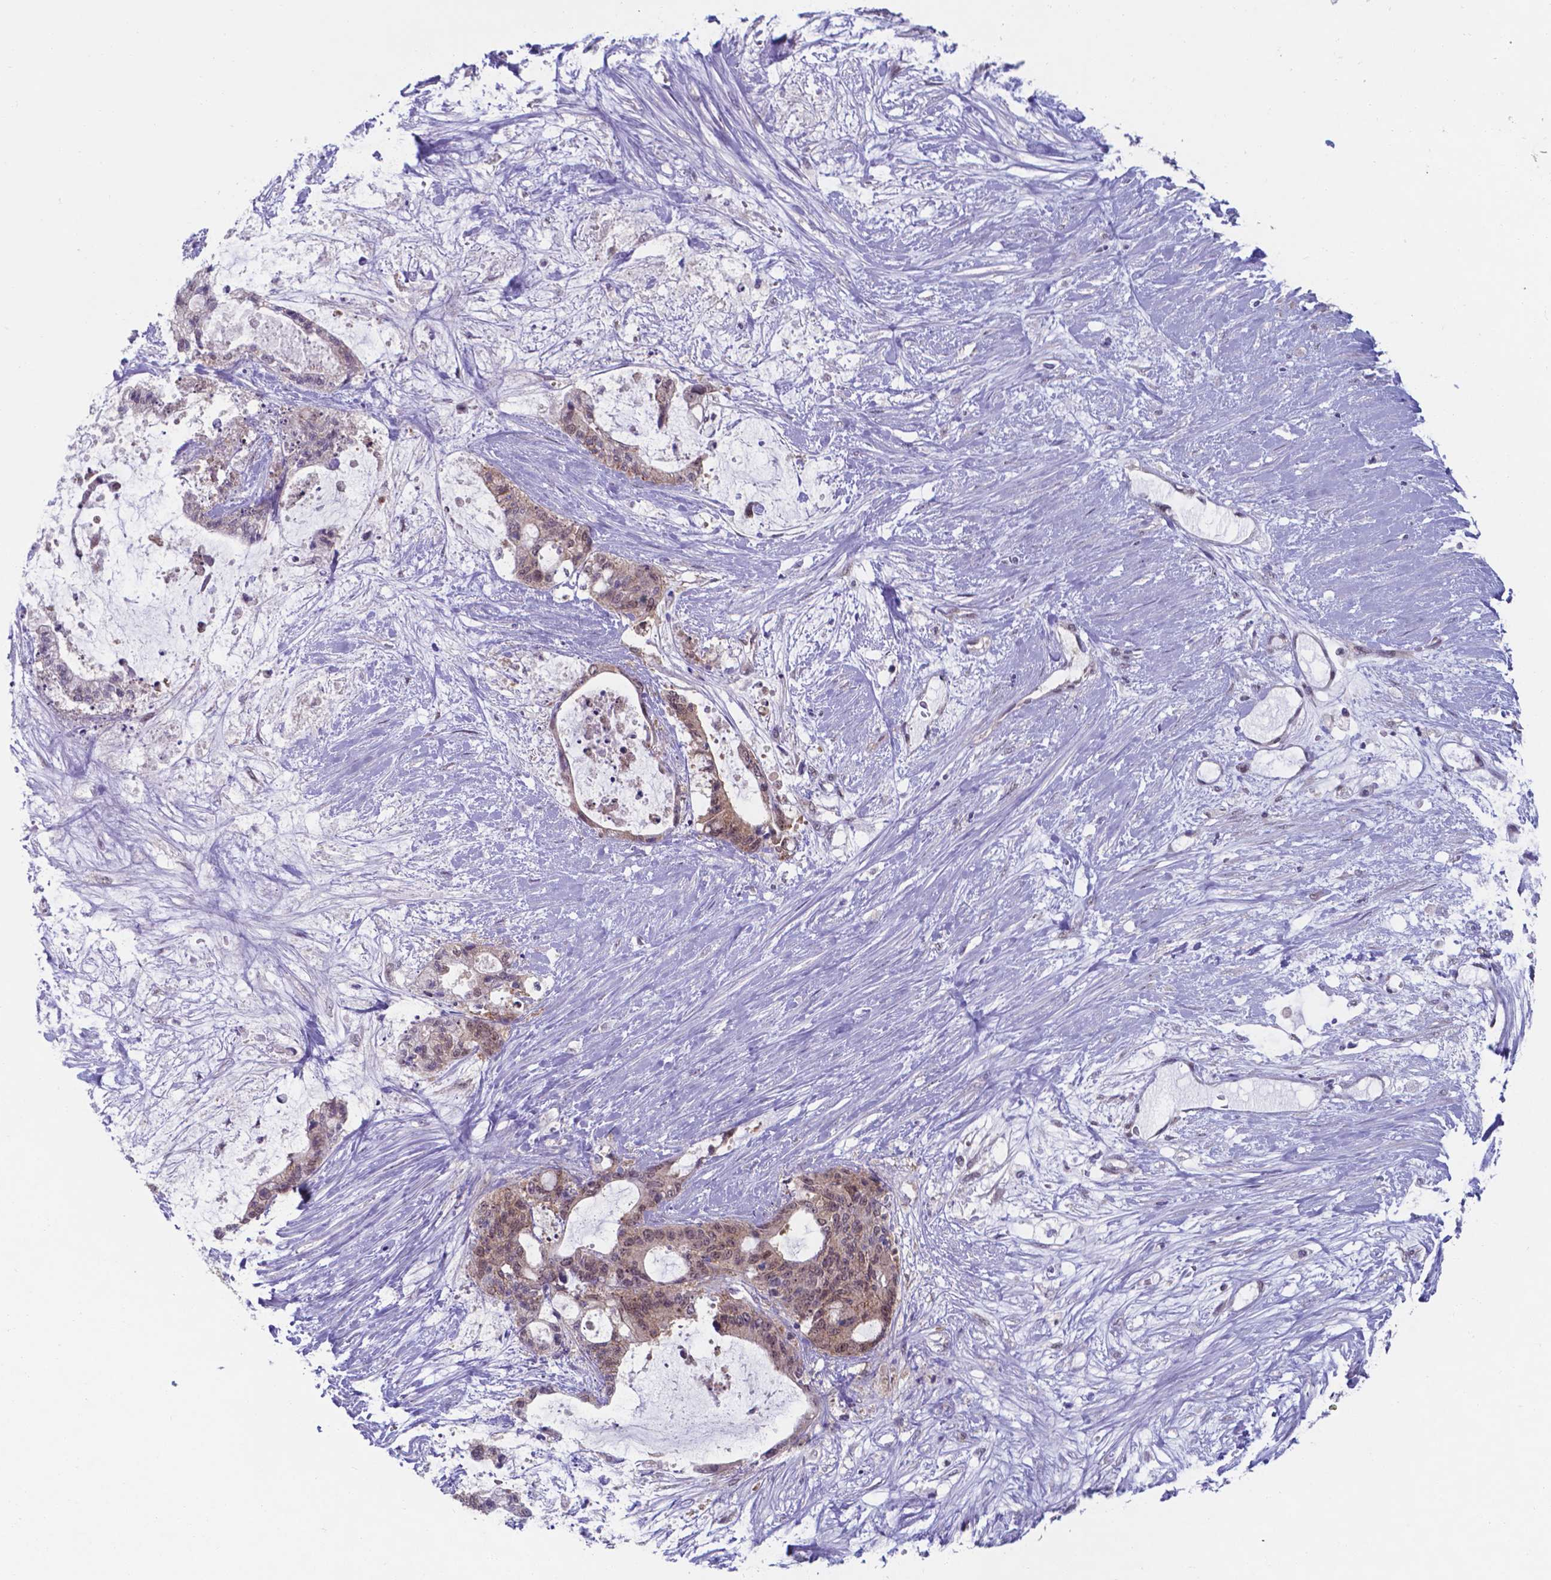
{"staining": {"intensity": "weak", "quantity": "25%-75%", "location": "cytoplasmic/membranous"}, "tissue": "liver cancer", "cell_type": "Tumor cells", "image_type": "cancer", "snomed": [{"axis": "morphology", "description": "Normal tissue, NOS"}, {"axis": "morphology", "description": "Cholangiocarcinoma"}, {"axis": "topography", "description": "Liver"}, {"axis": "topography", "description": "Peripheral nerve tissue"}], "caption": "A brown stain highlights weak cytoplasmic/membranous expression of a protein in liver cancer (cholangiocarcinoma) tumor cells.", "gene": "UBE2E2", "patient": {"sex": "female", "age": 73}}